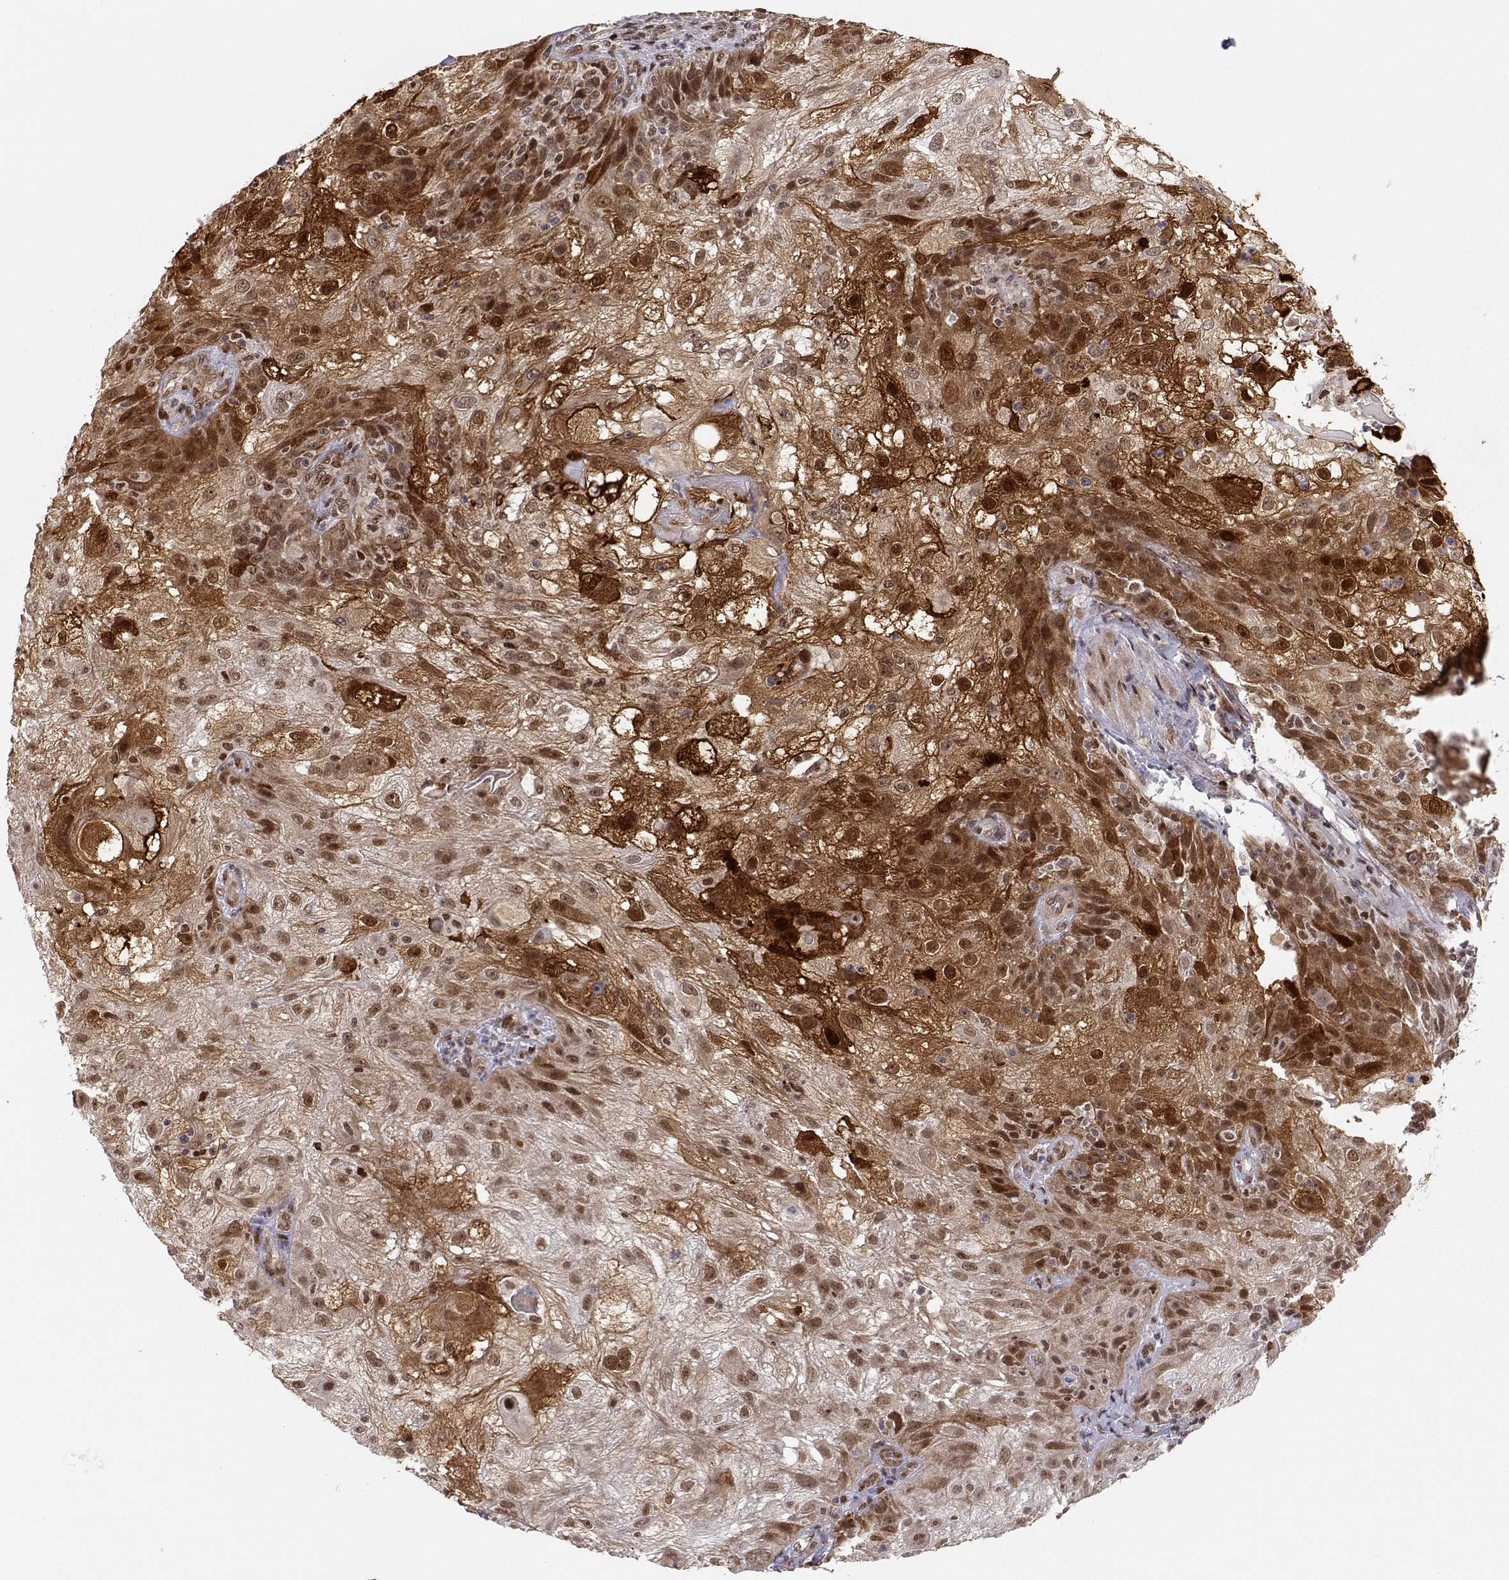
{"staining": {"intensity": "strong", "quantity": ">75%", "location": "cytoplasmic/membranous,nuclear"}, "tissue": "skin cancer", "cell_type": "Tumor cells", "image_type": "cancer", "snomed": [{"axis": "morphology", "description": "Normal tissue, NOS"}, {"axis": "morphology", "description": "Squamous cell carcinoma, NOS"}, {"axis": "topography", "description": "Skin"}], "caption": "This is an image of IHC staining of skin cancer (squamous cell carcinoma), which shows strong positivity in the cytoplasmic/membranous and nuclear of tumor cells.", "gene": "BRCA1", "patient": {"sex": "female", "age": 83}}